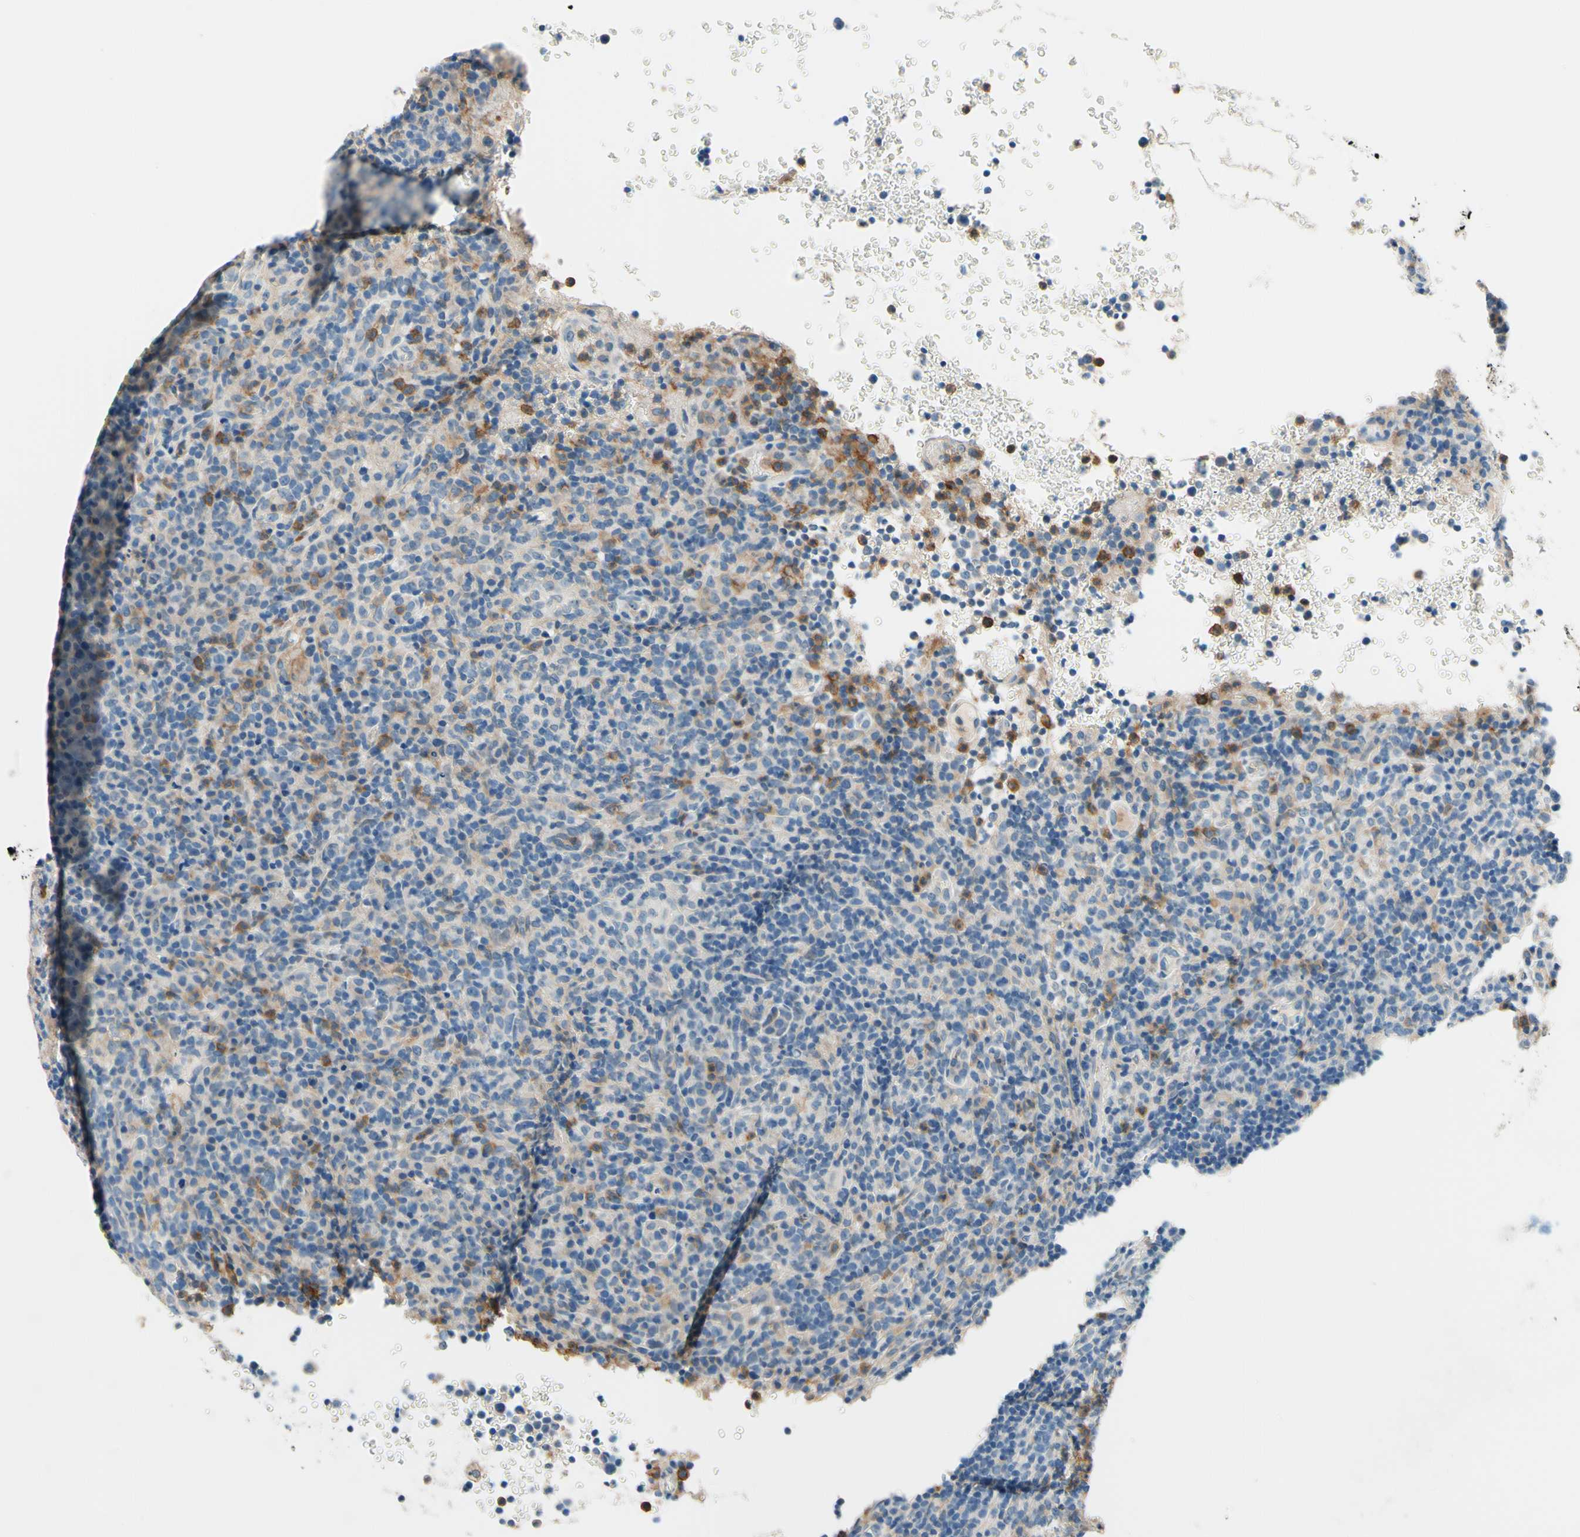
{"staining": {"intensity": "weak", "quantity": "<25%", "location": "cytoplasmic/membranous"}, "tissue": "lymphoma", "cell_type": "Tumor cells", "image_type": "cancer", "snomed": [{"axis": "morphology", "description": "Malignant lymphoma, non-Hodgkin's type, High grade"}, {"axis": "topography", "description": "Lymph node"}], "caption": "Tumor cells show no significant protein staining in malignant lymphoma, non-Hodgkin's type (high-grade). Brightfield microscopy of immunohistochemistry stained with DAB (3,3'-diaminobenzidine) (brown) and hematoxylin (blue), captured at high magnification.", "gene": "SIGLEC9", "patient": {"sex": "female", "age": 76}}